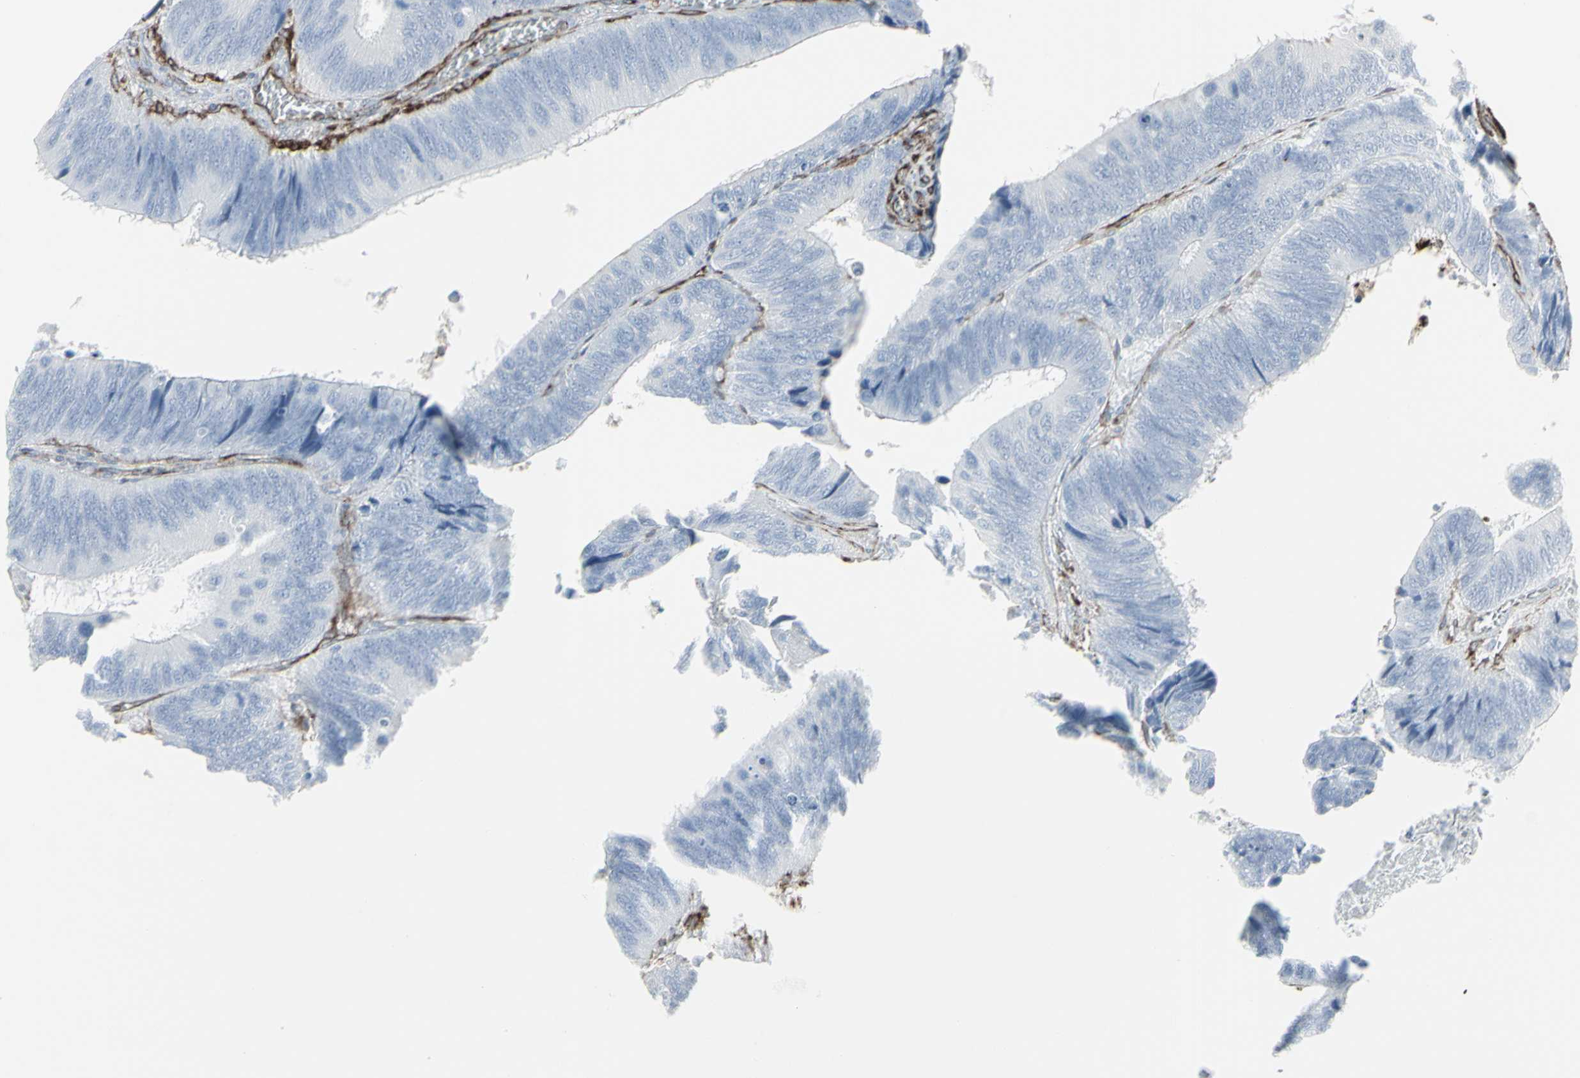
{"staining": {"intensity": "negative", "quantity": "none", "location": "none"}, "tissue": "colorectal cancer", "cell_type": "Tumor cells", "image_type": "cancer", "snomed": [{"axis": "morphology", "description": "Adenocarcinoma, NOS"}, {"axis": "topography", "description": "Colon"}], "caption": "High magnification brightfield microscopy of colorectal cancer stained with DAB (3,3'-diaminobenzidine) (brown) and counterstained with hematoxylin (blue): tumor cells show no significant positivity. Nuclei are stained in blue.", "gene": "GJA1", "patient": {"sex": "male", "age": 72}}